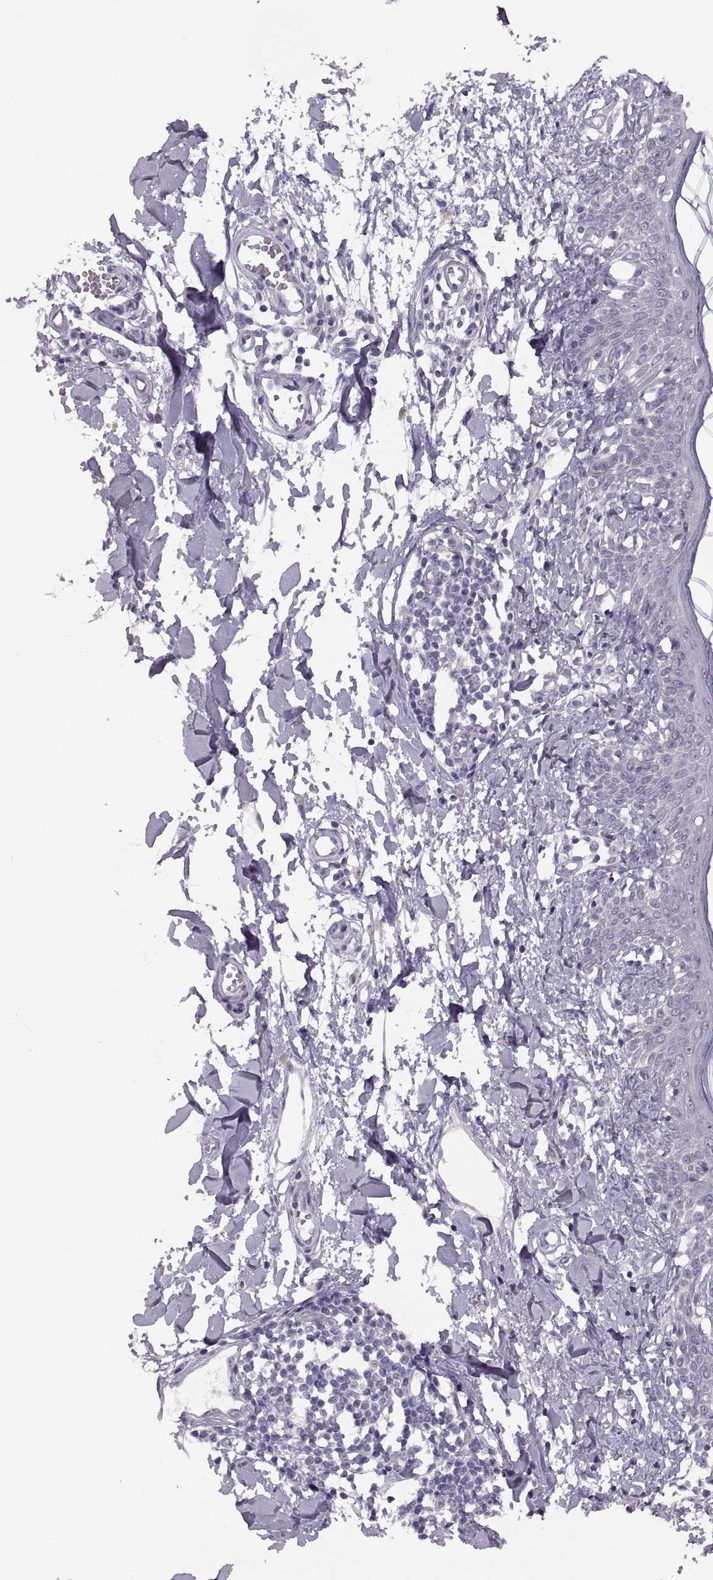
{"staining": {"intensity": "negative", "quantity": "none", "location": "none"}, "tissue": "skin", "cell_type": "Fibroblasts", "image_type": "normal", "snomed": [{"axis": "morphology", "description": "Normal tissue, NOS"}, {"axis": "topography", "description": "Skin"}], "caption": "Skin stained for a protein using immunohistochemistry (IHC) exhibits no expression fibroblasts.", "gene": "ADH6", "patient": {"sex": "male", "age": 76}}